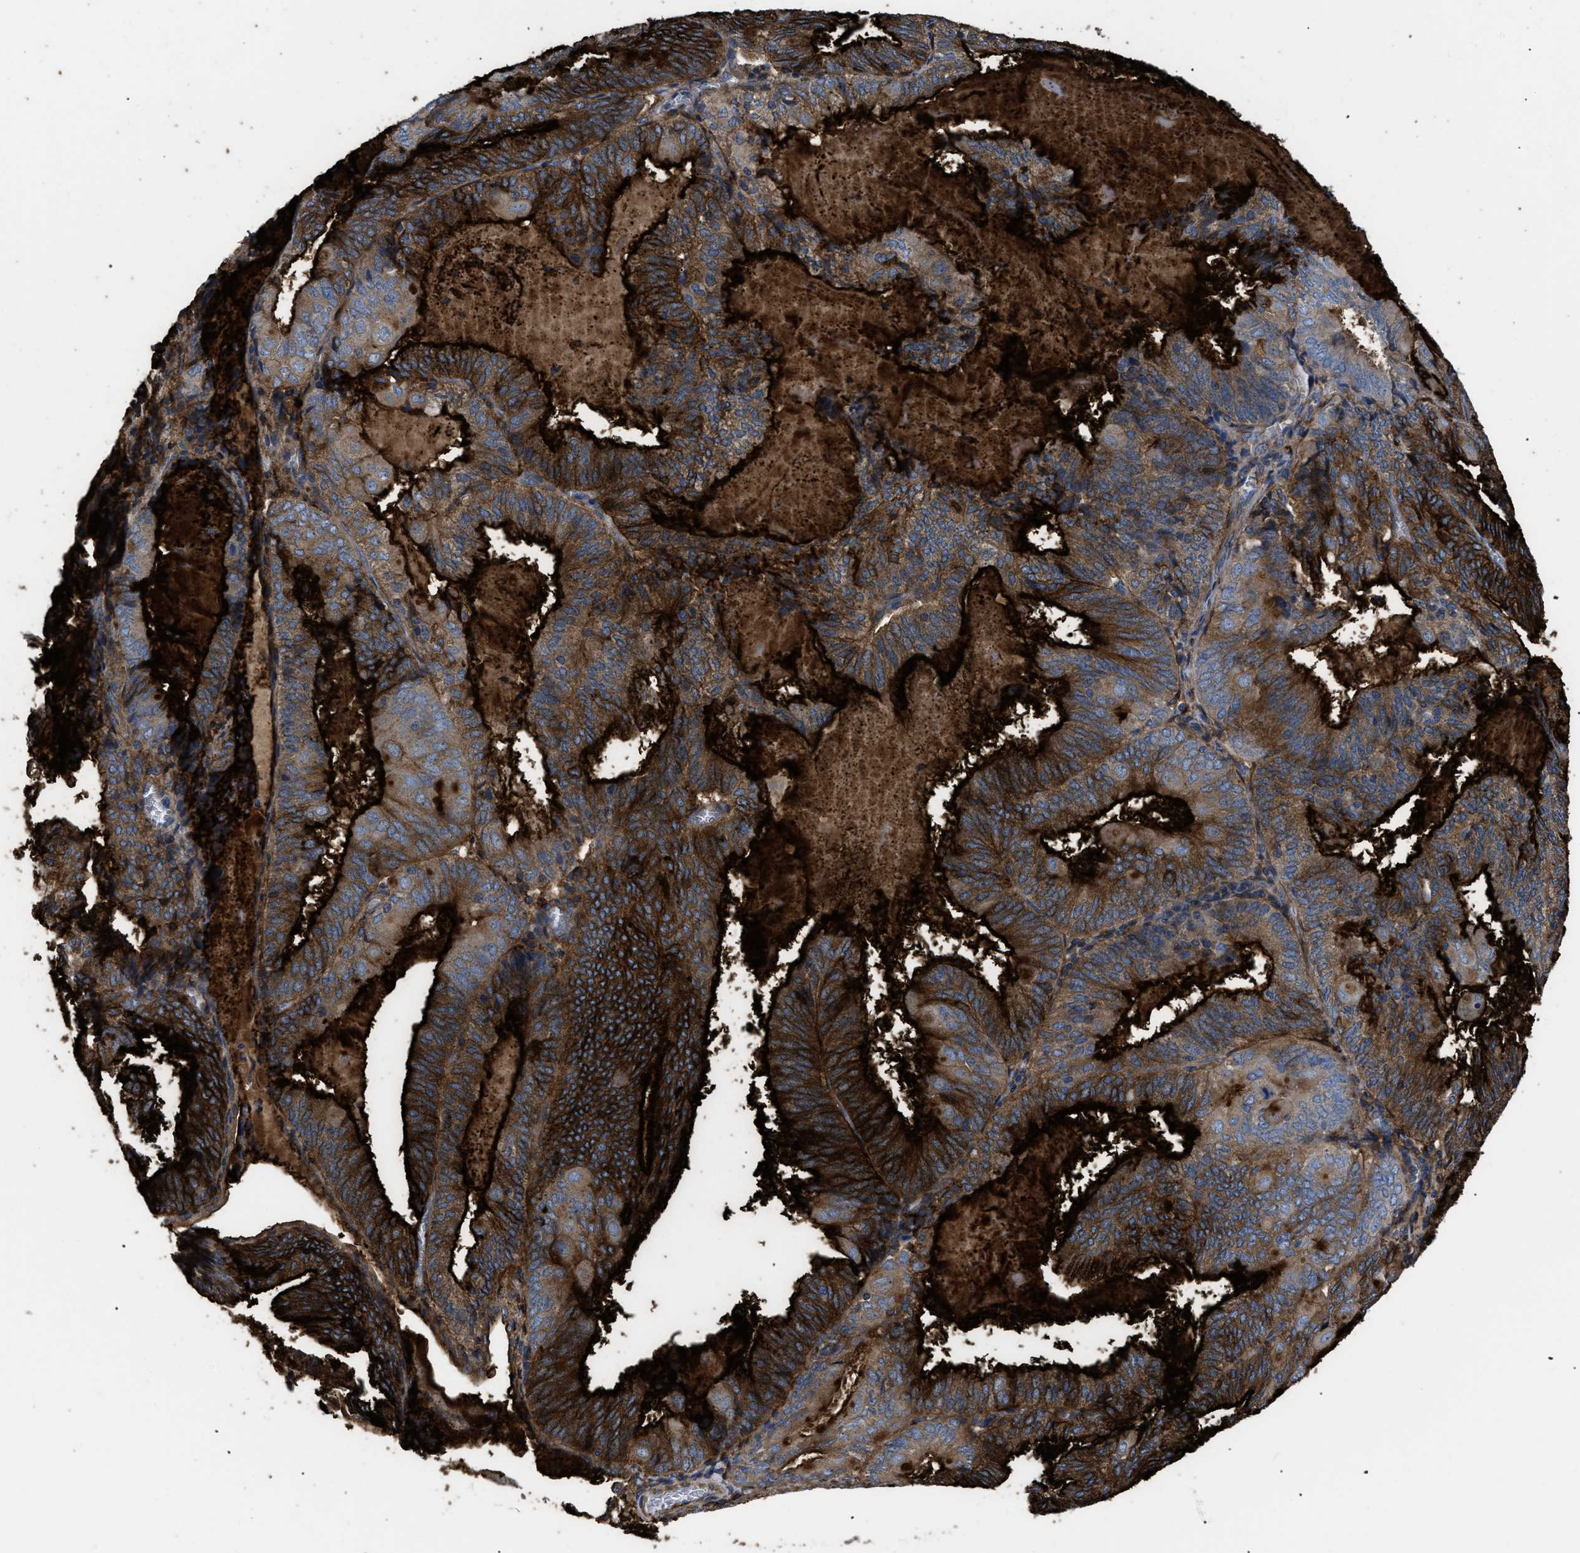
{"staining": {"intensity": "strong", "quantity": ">75%", "location": "cytoplasmic/membranous"}, "tissue": "endometrial cancer", "cell_type": "Tumor cells", "image_type": "cancer", "snomed": [{"axis": "morphology", "description": "Adenocarcinoma, NOS"}, {"axis": "topography", "description": "Endometrium"}], "caption": "Protein expression analysis of human endometrial adenocarcinoma reveals strong cytoplasmic/membranous staining in approximately >75% of tumor cells. The protein is stained brown, and the nuclei are stained in blue (DAB (3,3'-diaminobenzidine) IHC with brightfield microscopy, high magnification).", "gene": "NT5E", "patient": {"sex": "female", "age": 81}}